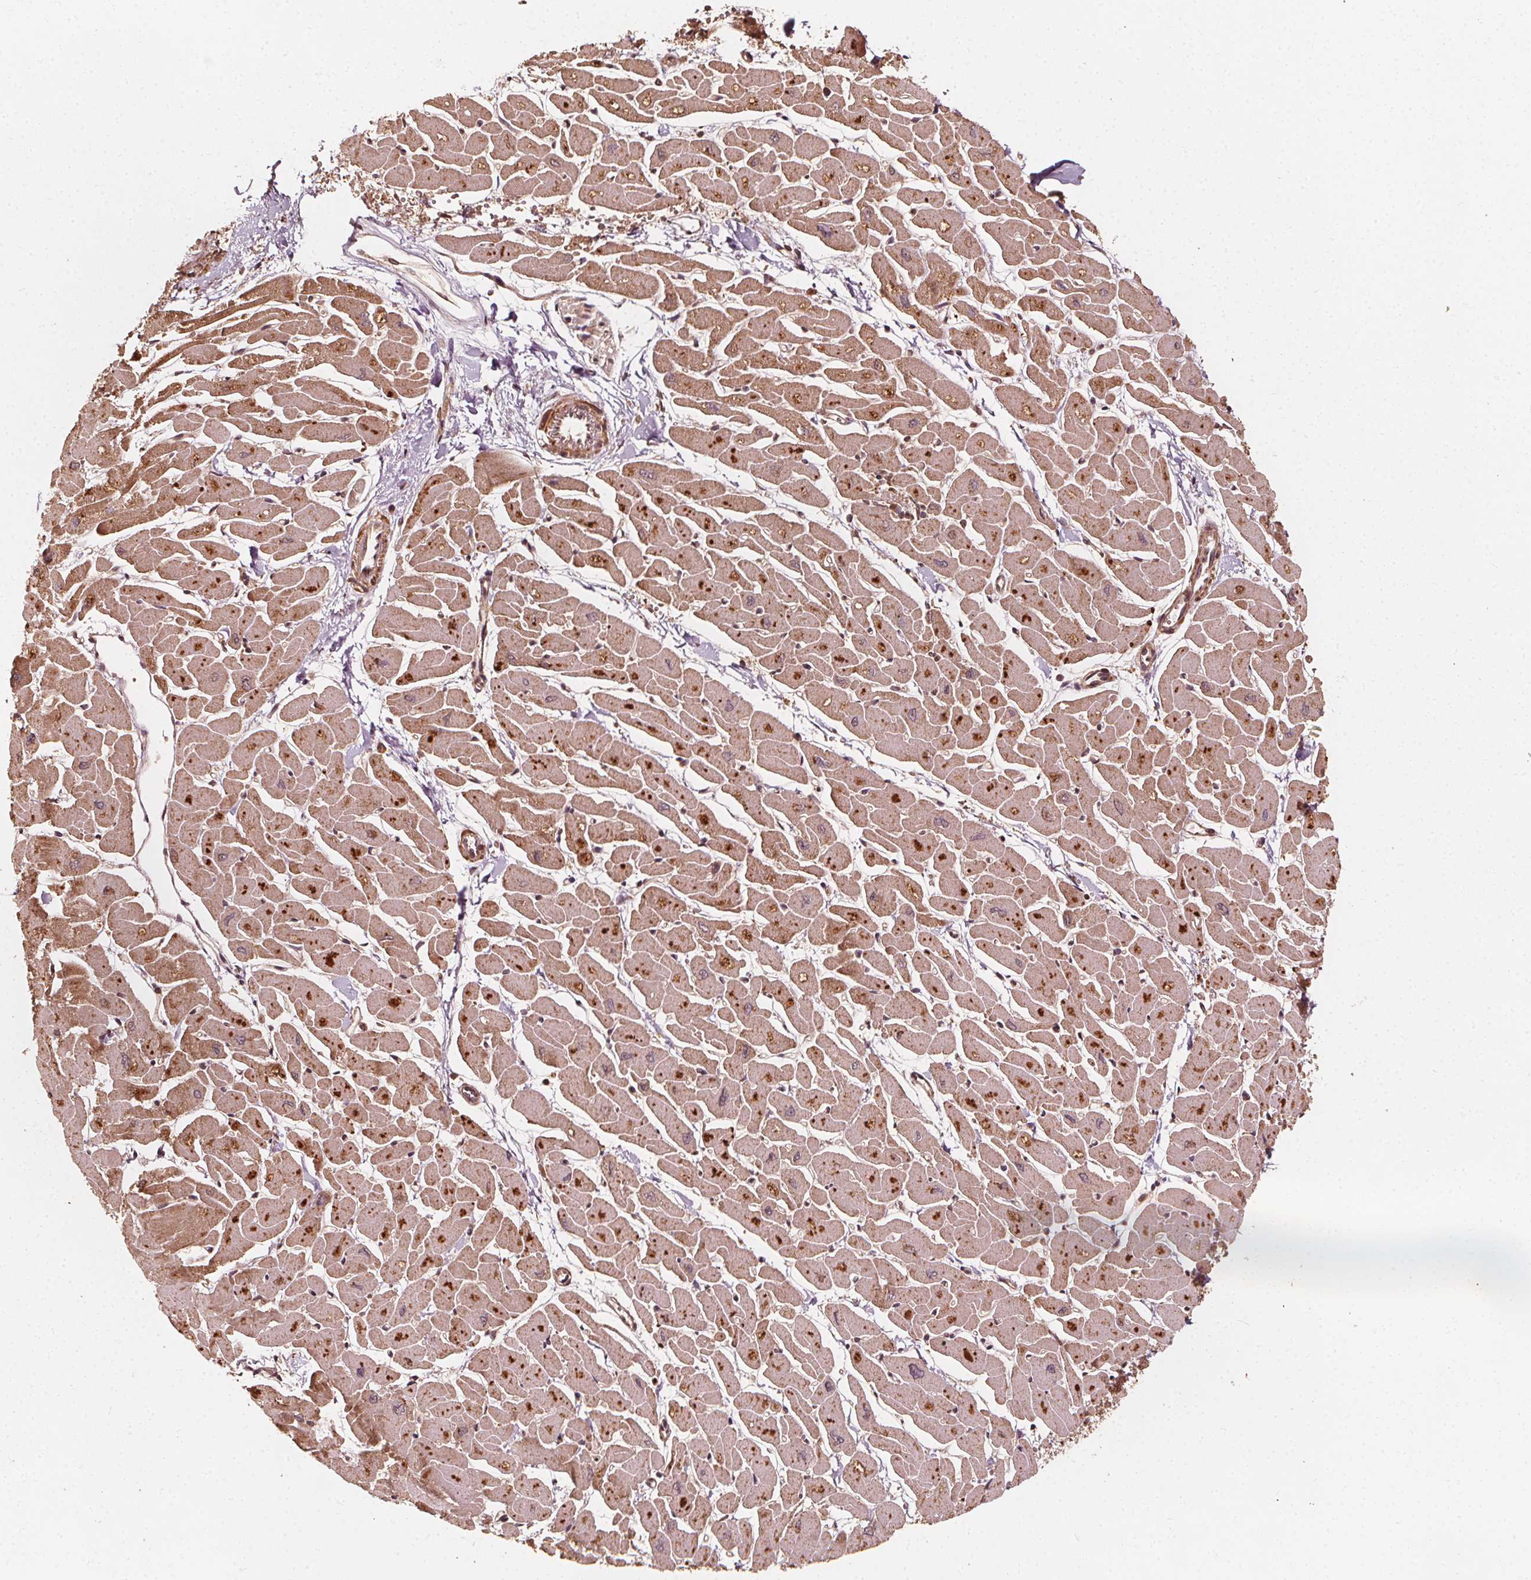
{"staining": {"intensity": "moderate", "quantity": ">75%", "location": "cytoplasmic/membranous"}, "tissue": "heart muscle", "cell_type": "Cardiomyocytes", "image_type": "normal", "snomed": [{"axis": "morphology", "description": "Normal tissue, NOS"}, {"axis": "topography", "description": "Heart"}], "caption": "The immunohistochemical stain highlights moderate cytoplasmic/membranous positivity in cardiomyocytes of normal heart muscle. Using DAB (3,3'-diaminobenzidine) (brown) and hematoxylin (blue) stains, captured at high magnification using brightfield microscopy.", "gene": "NPC1", "patient": {"sex": "male", "age": 57}}